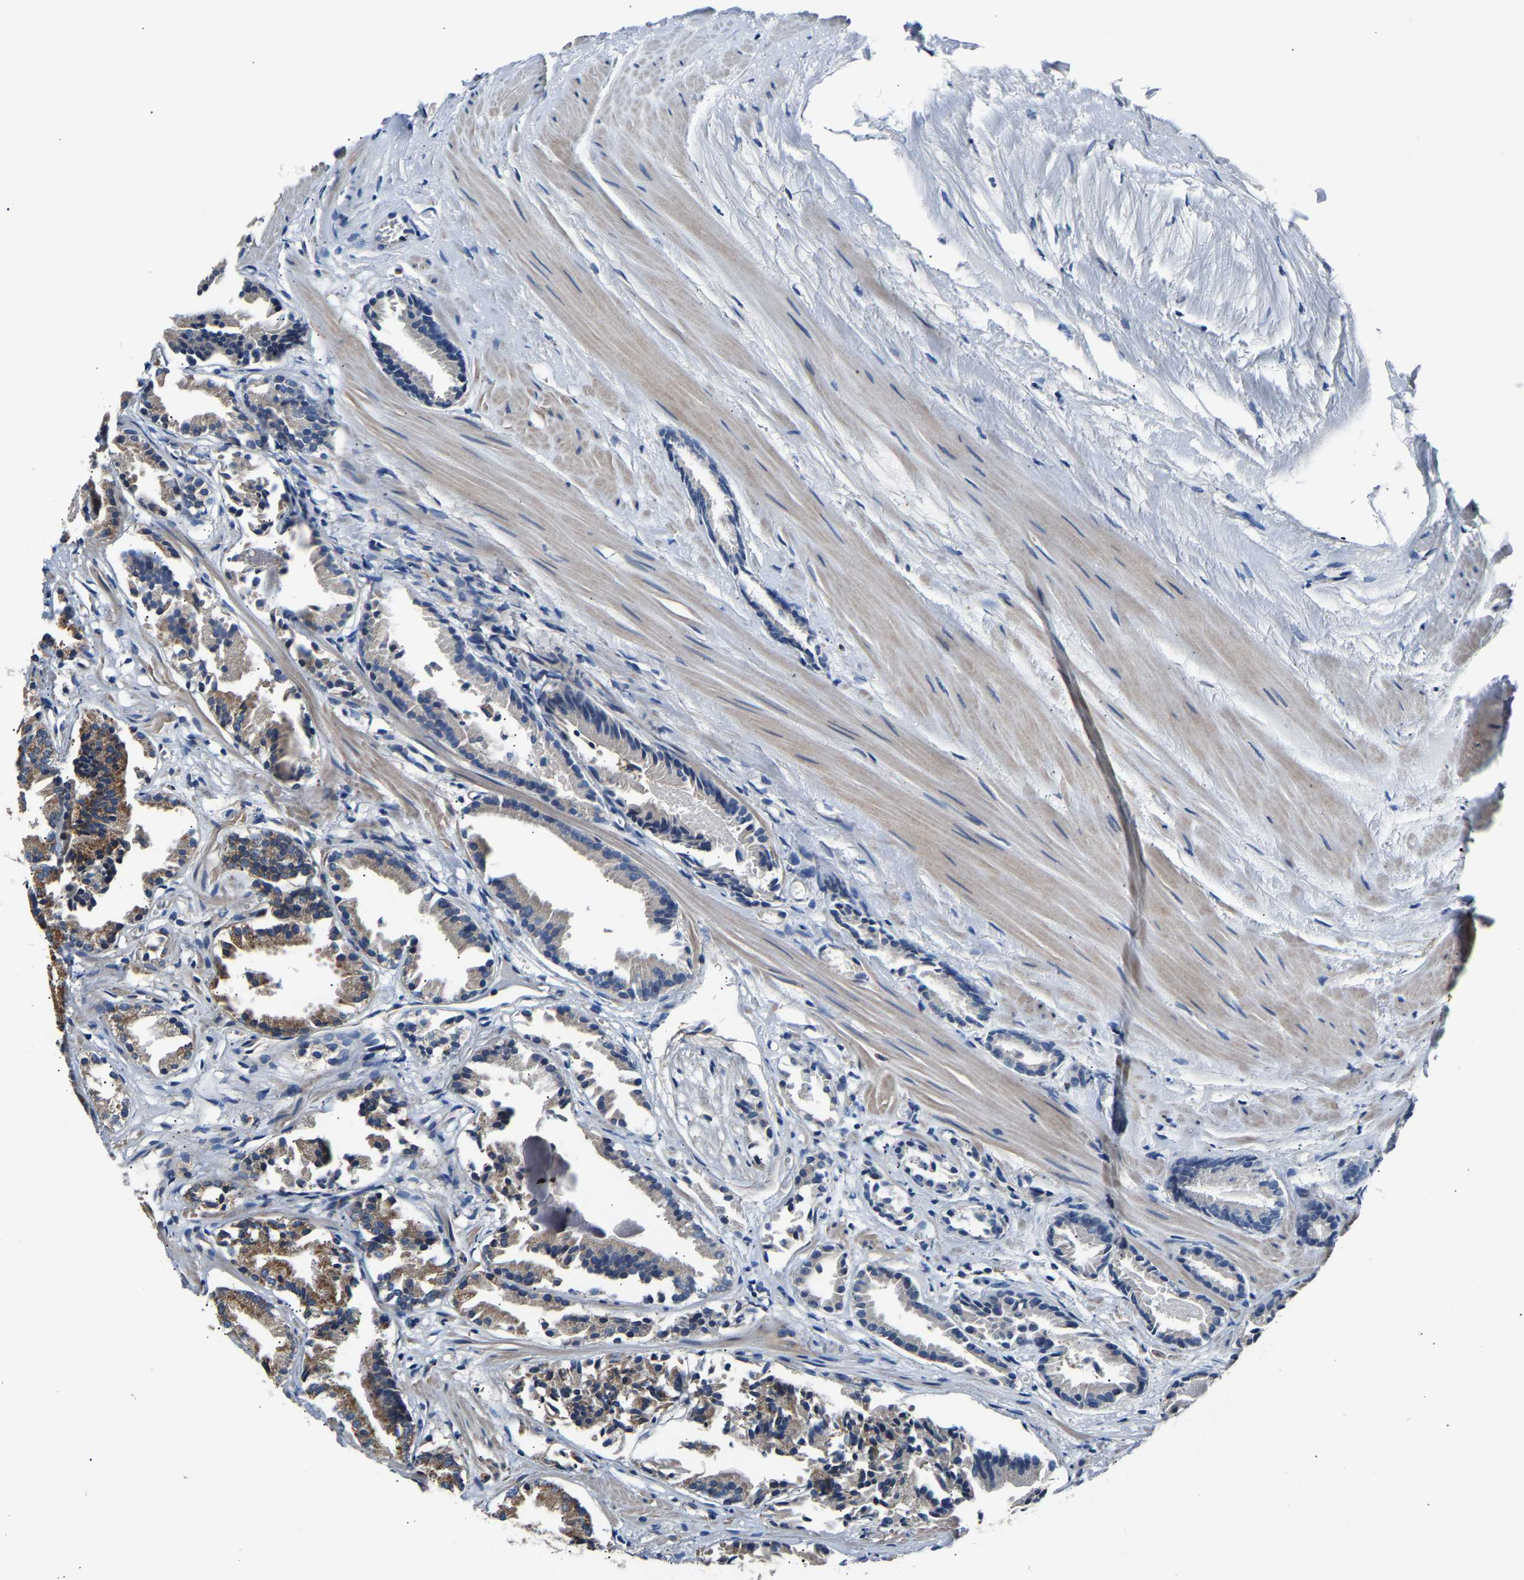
{"staining": {"intensity": "moderate", "quantity": ">75%", "location": "cytoplasmic/membranous"}, "tissue": "prostate cancer", "cell_type": "Tumor cells", "image_type": "cancer", "snomed": [{"axis": "morphology", "description": "Adenocarcinoma, Low grade"}, {"axis": "topography", "description": "Prostate"}], "caption": "High-power microscopy captured an immunohistochemistry (IHC) photomicrograph of prostate adenocarcinoma (low-grade), revealing moderate cytoplasmic/membranous expression in approximately >75% of tumor cells. The staining was performed using DAB (3,3'-diaminobenzidine) to visualize the protein expression in brown, while the nuclei were stained in blue with hematoxylin (Magnification: 20x).", "gene": "GGCT", "patient": {"sex": "male", "age": 51}}